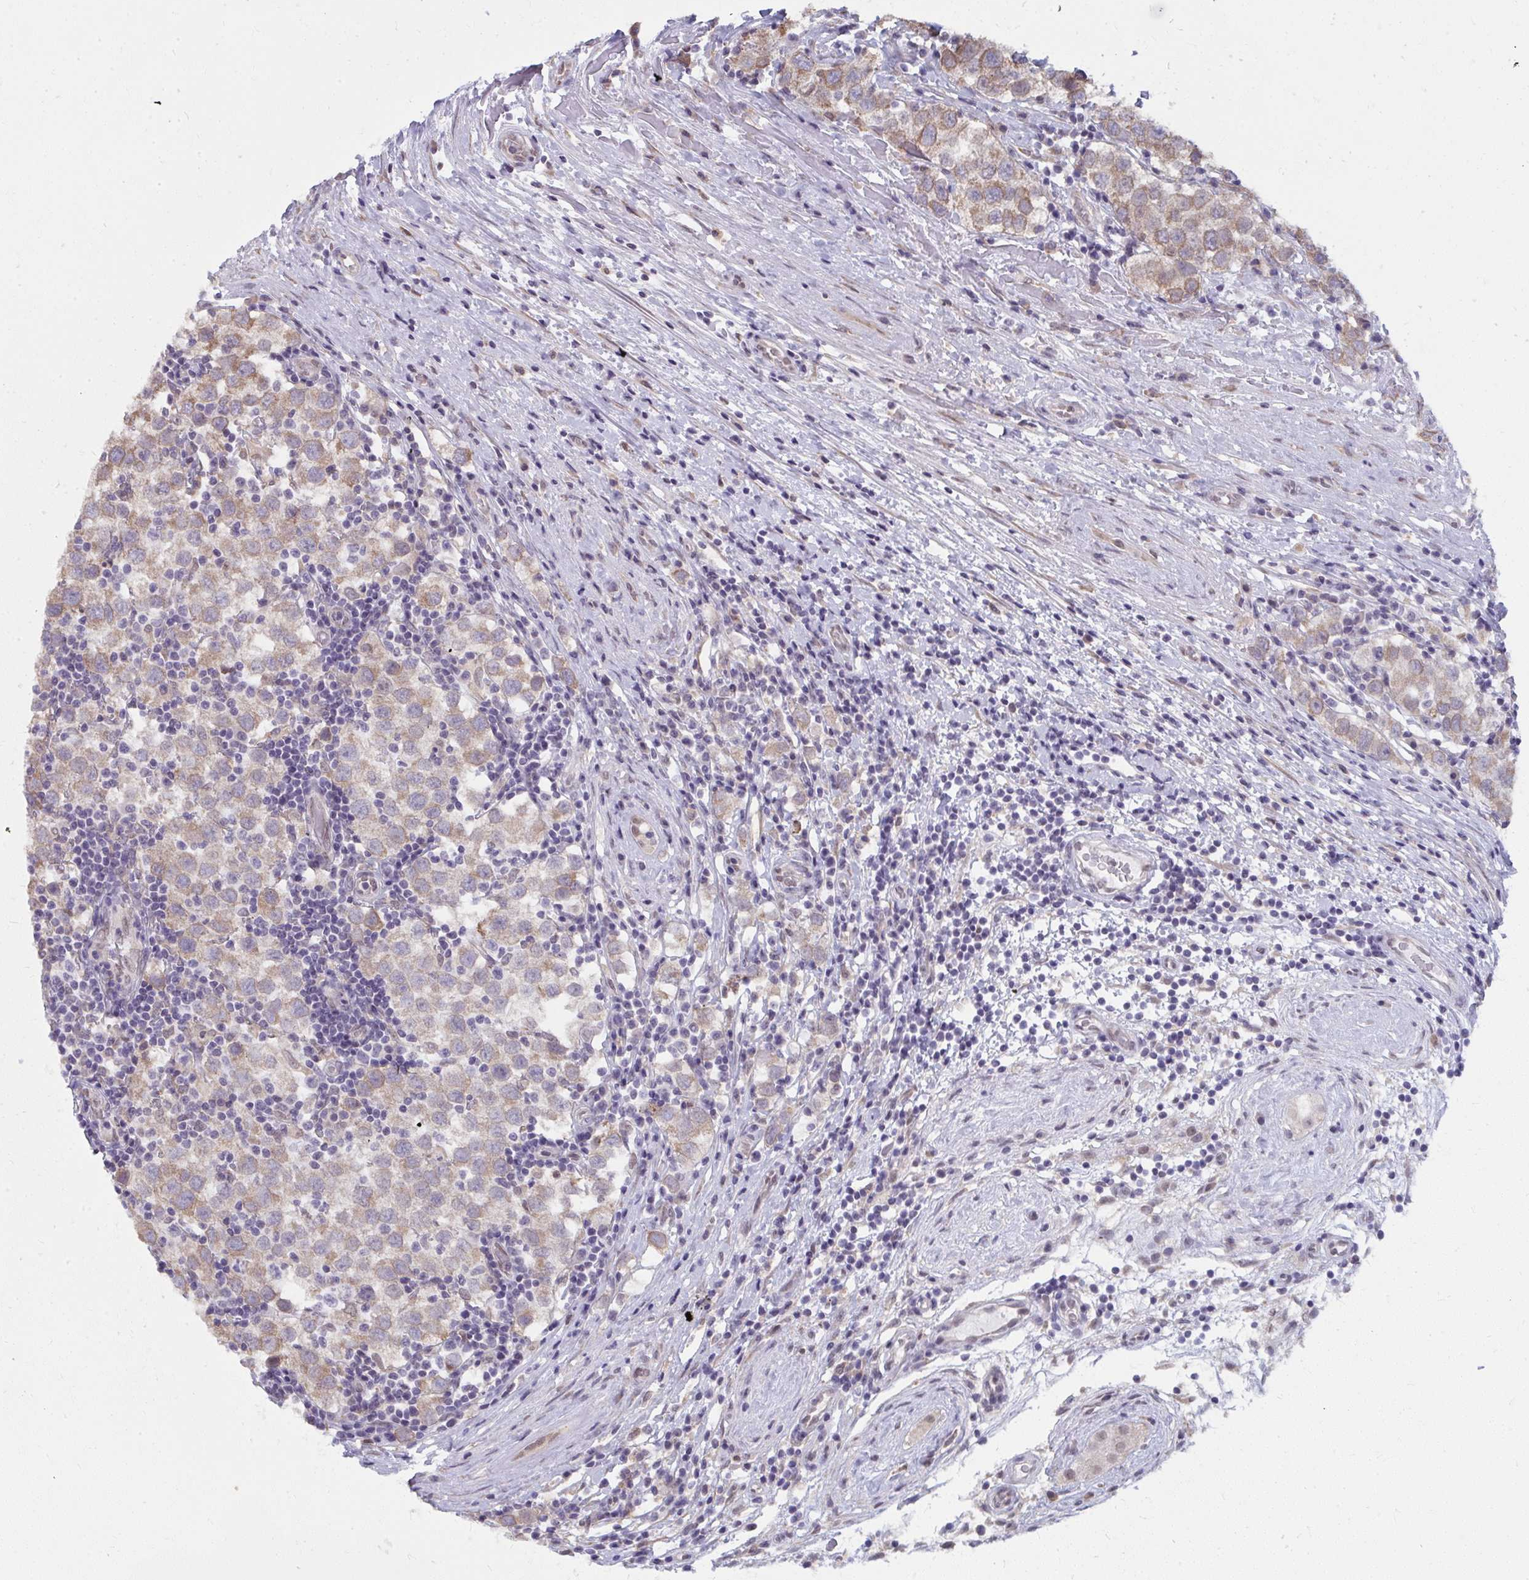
{"staining": {"intensity": "weak", "quantity": ">75%", "location": "cytoplasmic/membranous"}, "tissue": "testis cancer", "cell_type": "Tumor cells", "image_type": "cancer", "snomed": [{"axis": "morphology", "description": "Seminoma, NOS"}, {"axis": "topography", "description": "Testis"}], "caption": "Human testis cancer stained with a protein marker shows weak staining in tumor cells.", "gene": "NMNAT1", "patient": {"sex": "male", "age": 34}}